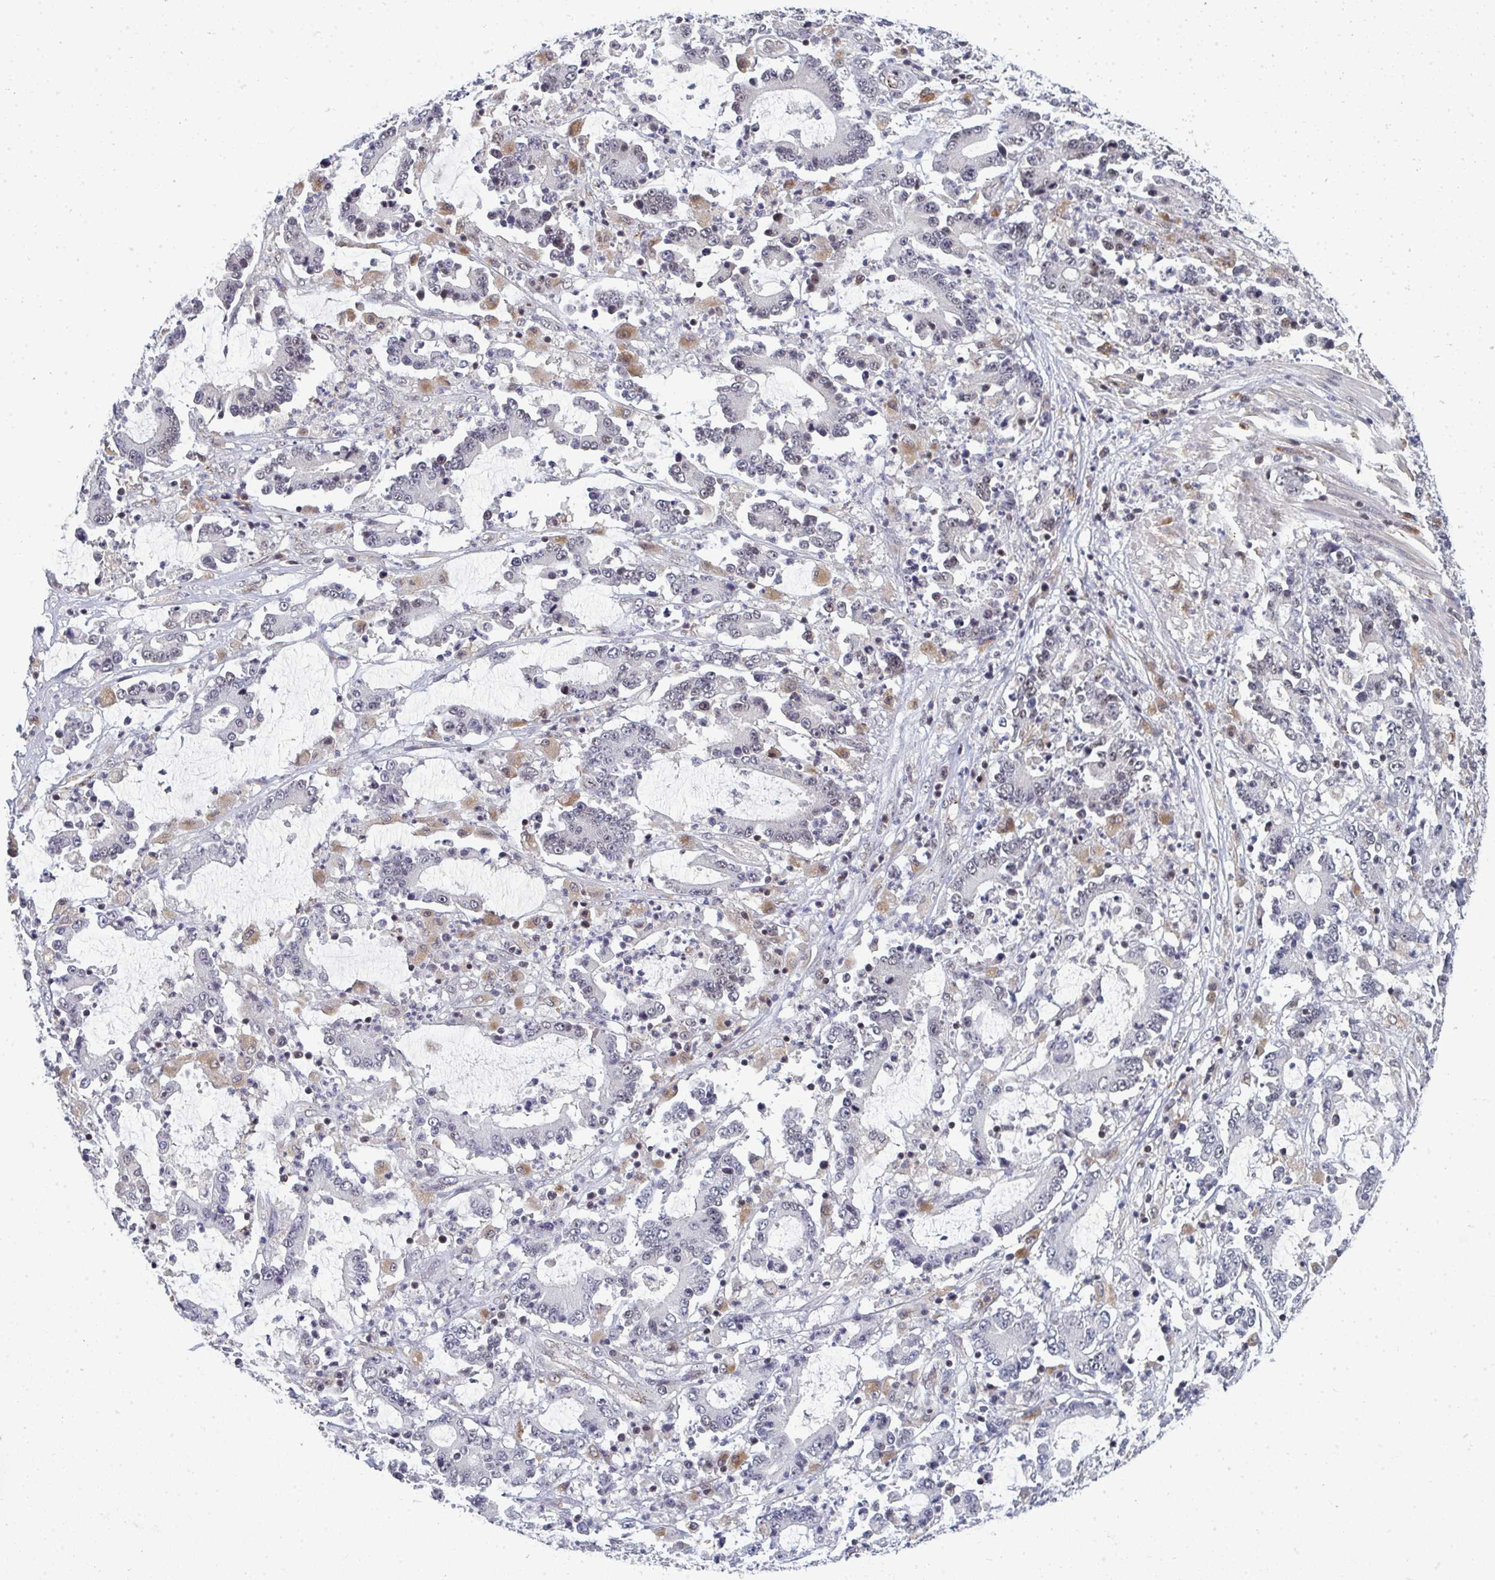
{"staining": {"intensity": "negative", "quantity": "none", "location": "none"}, "tissue": "stomach cancer", "cell_type": "Tumor cells", "image_type": "cancer", "snomed": [{"axis": "morphology", "description": "Adenocarcinoma, NOS"}, {"axis": "topography", "description": "Stomach, upper"}], "caption": "This is an immunohistochemistry (IHC) histopathology image of adenocarcinoma (stomach). There is no positivity in tumor cells.", "gene": "ATF1", "patient": {"sex": "male", "age": 68}}